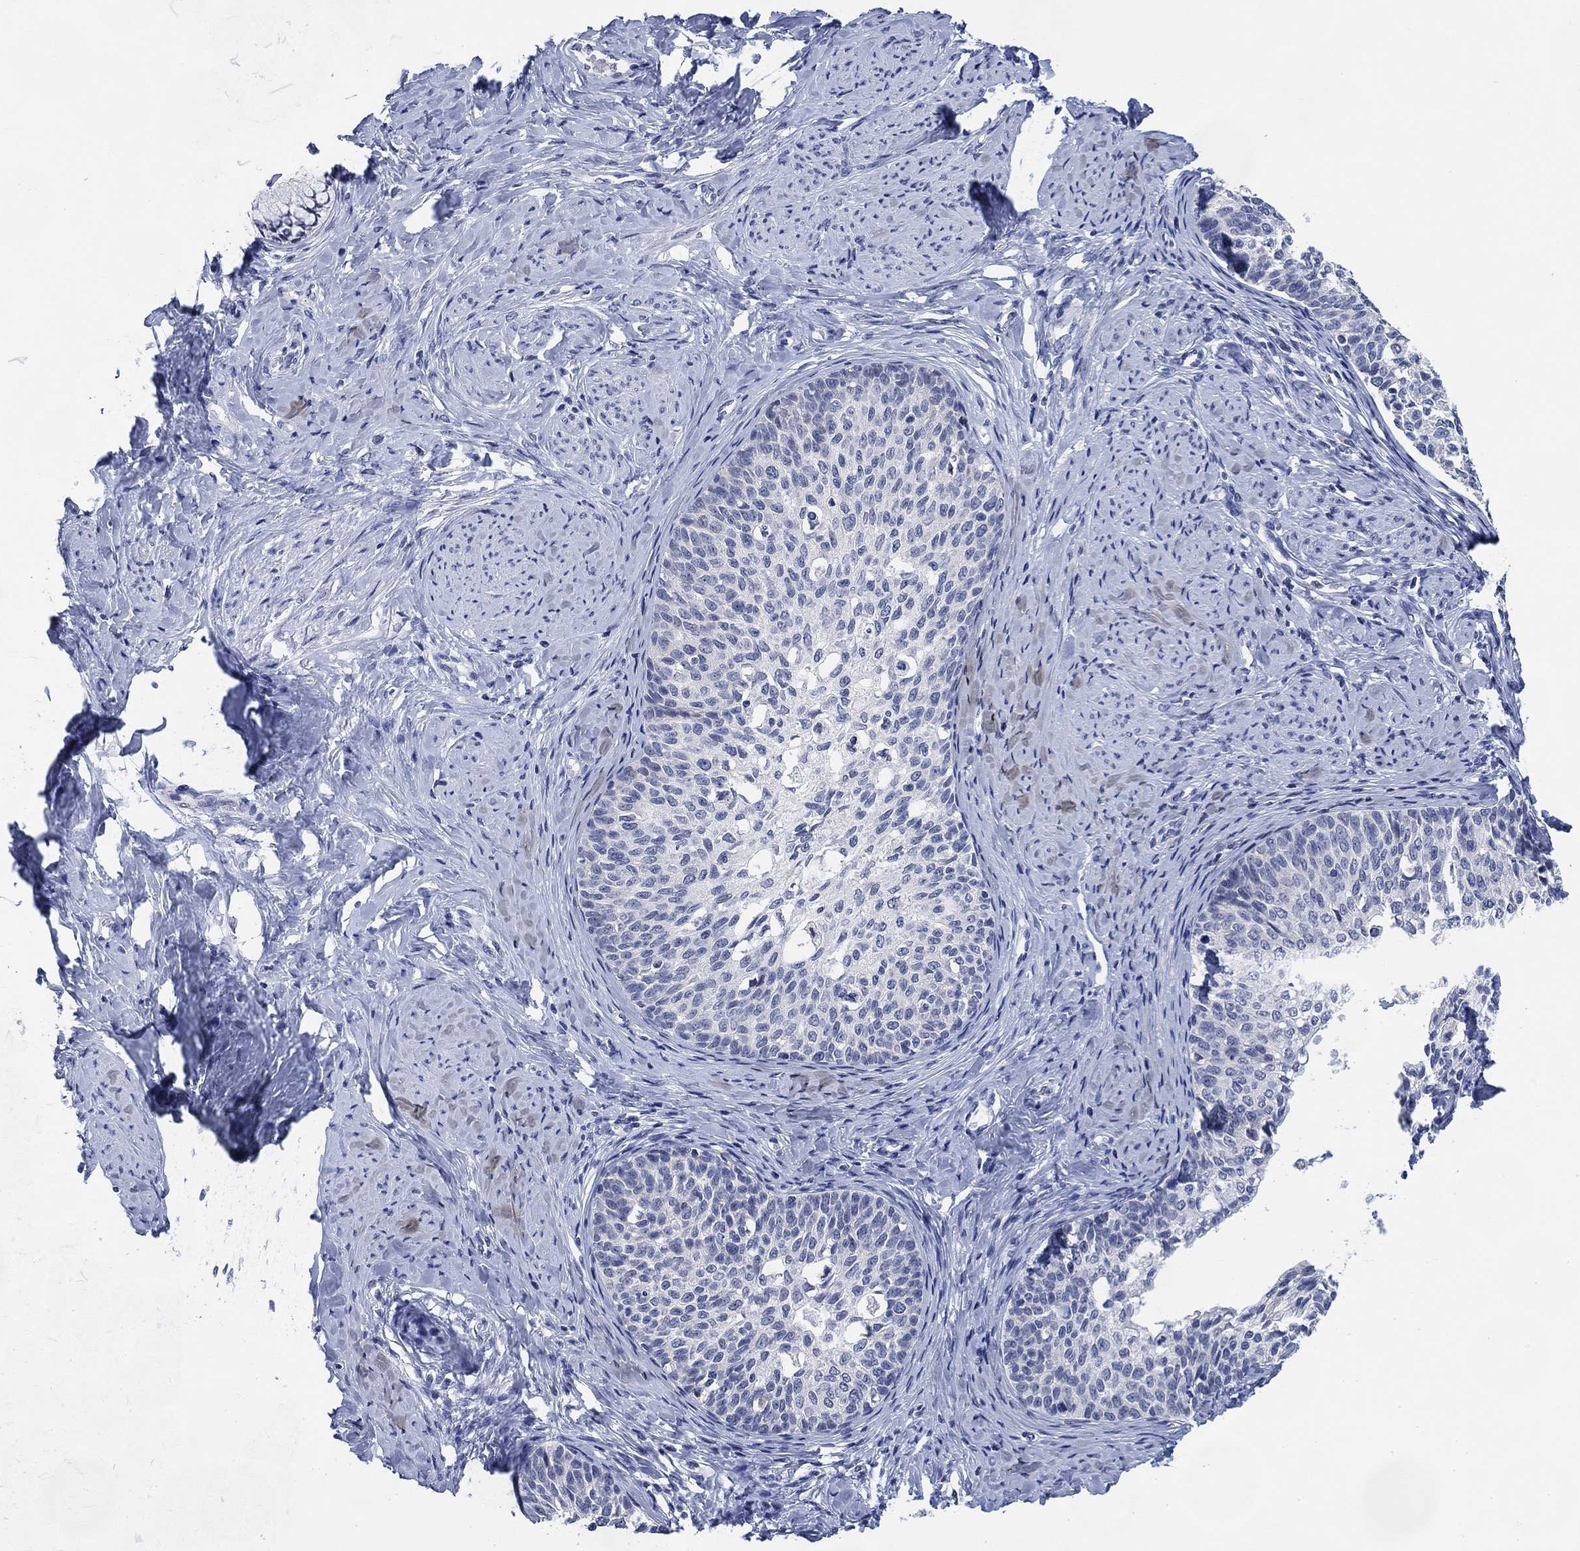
{"staining": {"intensity": "negative", "quantity": "none", "location": "none"}, "tissue": "cervical cancer", "cell_type": "Tumor cells", "image_type": "cancer", "snomed": [{"axis": "morphology", "description": "Squamous cell carcinoma, NOS"}, {"axis": "topography", "description": "Cervix"}], "caption": "Immunohistochemistry (IHC) photomicrograph of human squamous cell carcinoma (cervical) stained for a protein (brown), which exhibits no expression in tumor cells.", "gene": "DAZL", "patient": {"sex": "female", "age": 51}}